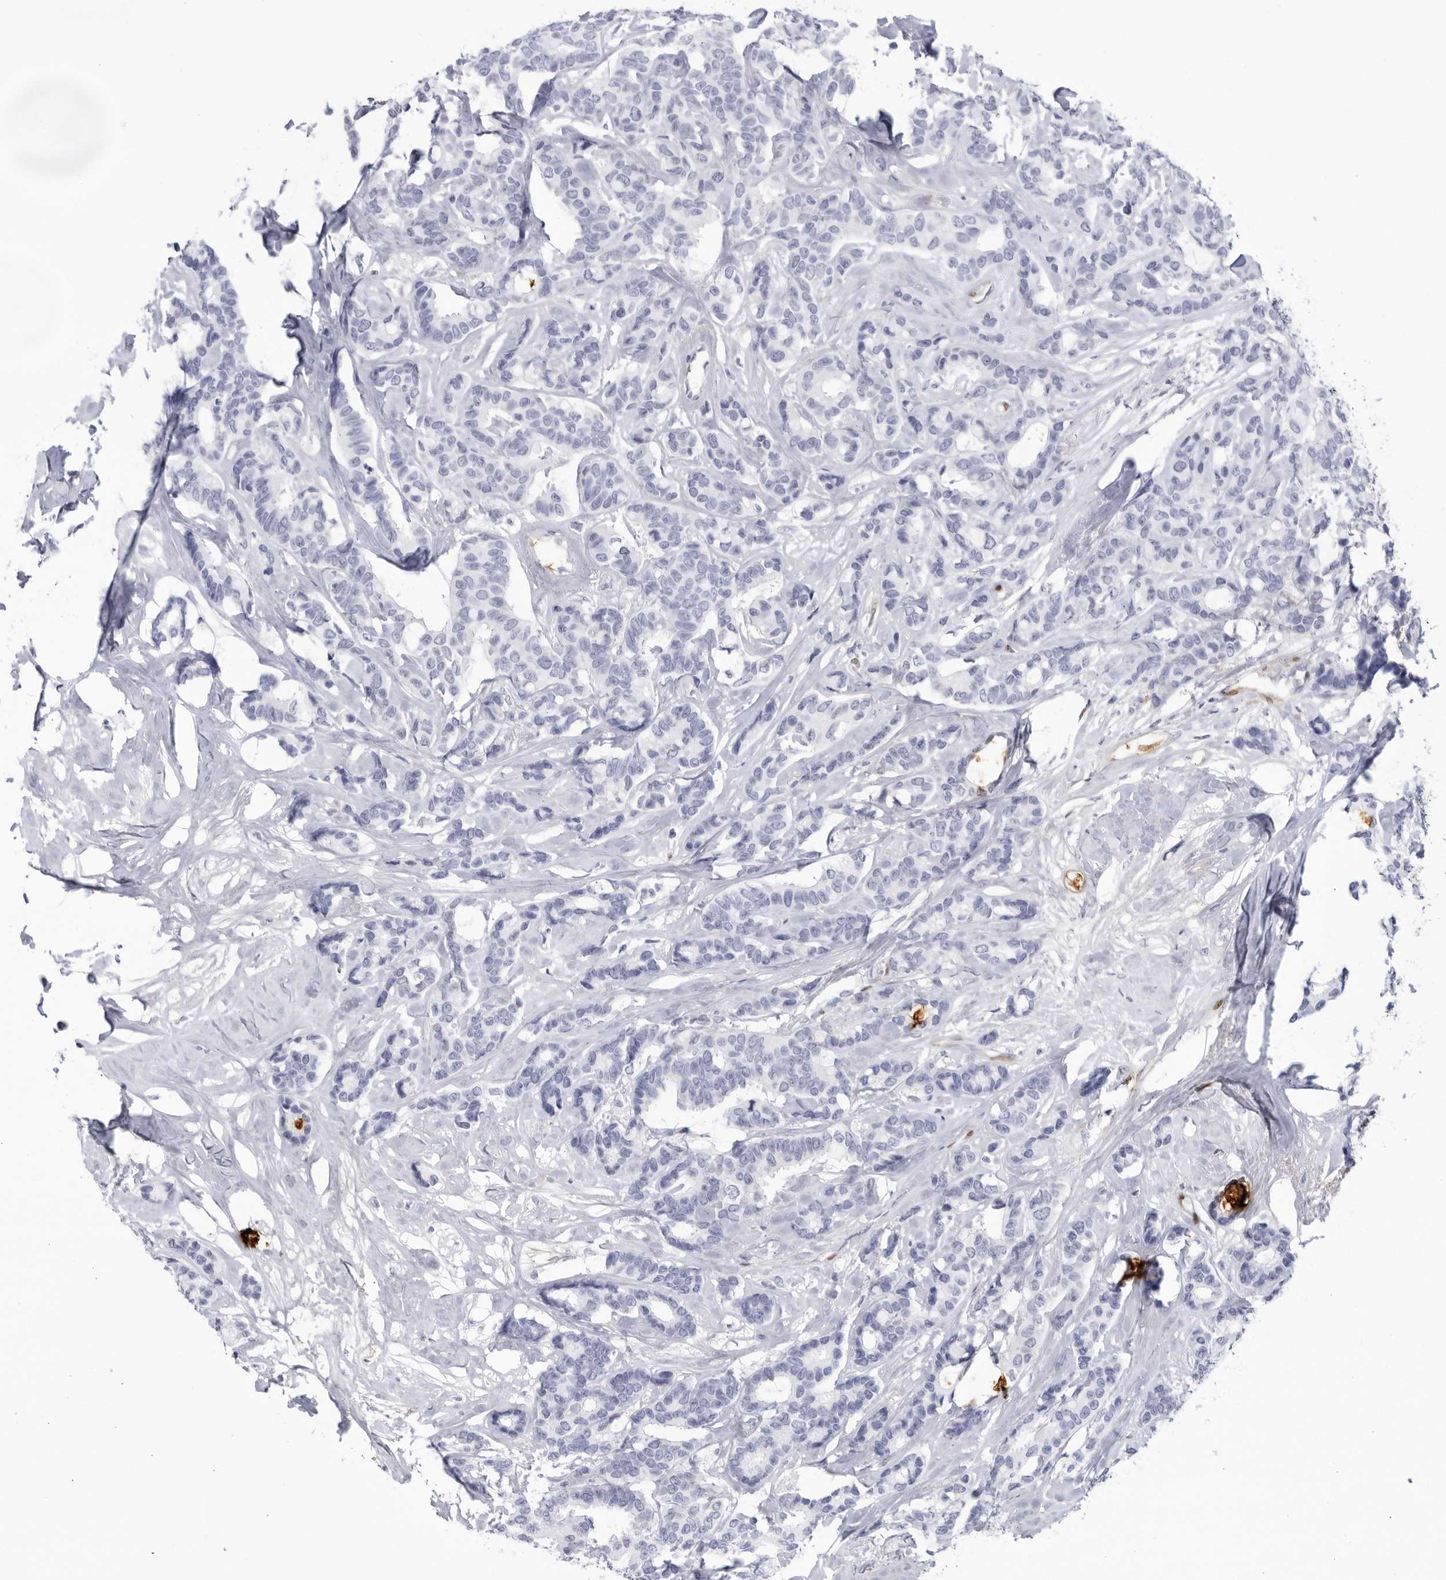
{"staining": {"intensity": "negative", "quantity": "none", "location": "none"}, "tissue": "breast cancer", "cell_type": "Tumor cells", "image_type": "cancer", "snomed": [{"axis": "morphology", "description": "Duct carcinoma"}, {"axis": "topography", "description": "Breast"}], "caption": "Human breast cancer (infiltrating ductal carcinoma) stained for a protein using immunohistochemistry (IHC) exhibits no positivity in tumor cells.", "gene": "CNBD1", "patient": {"sex": "female", "age": 87}}